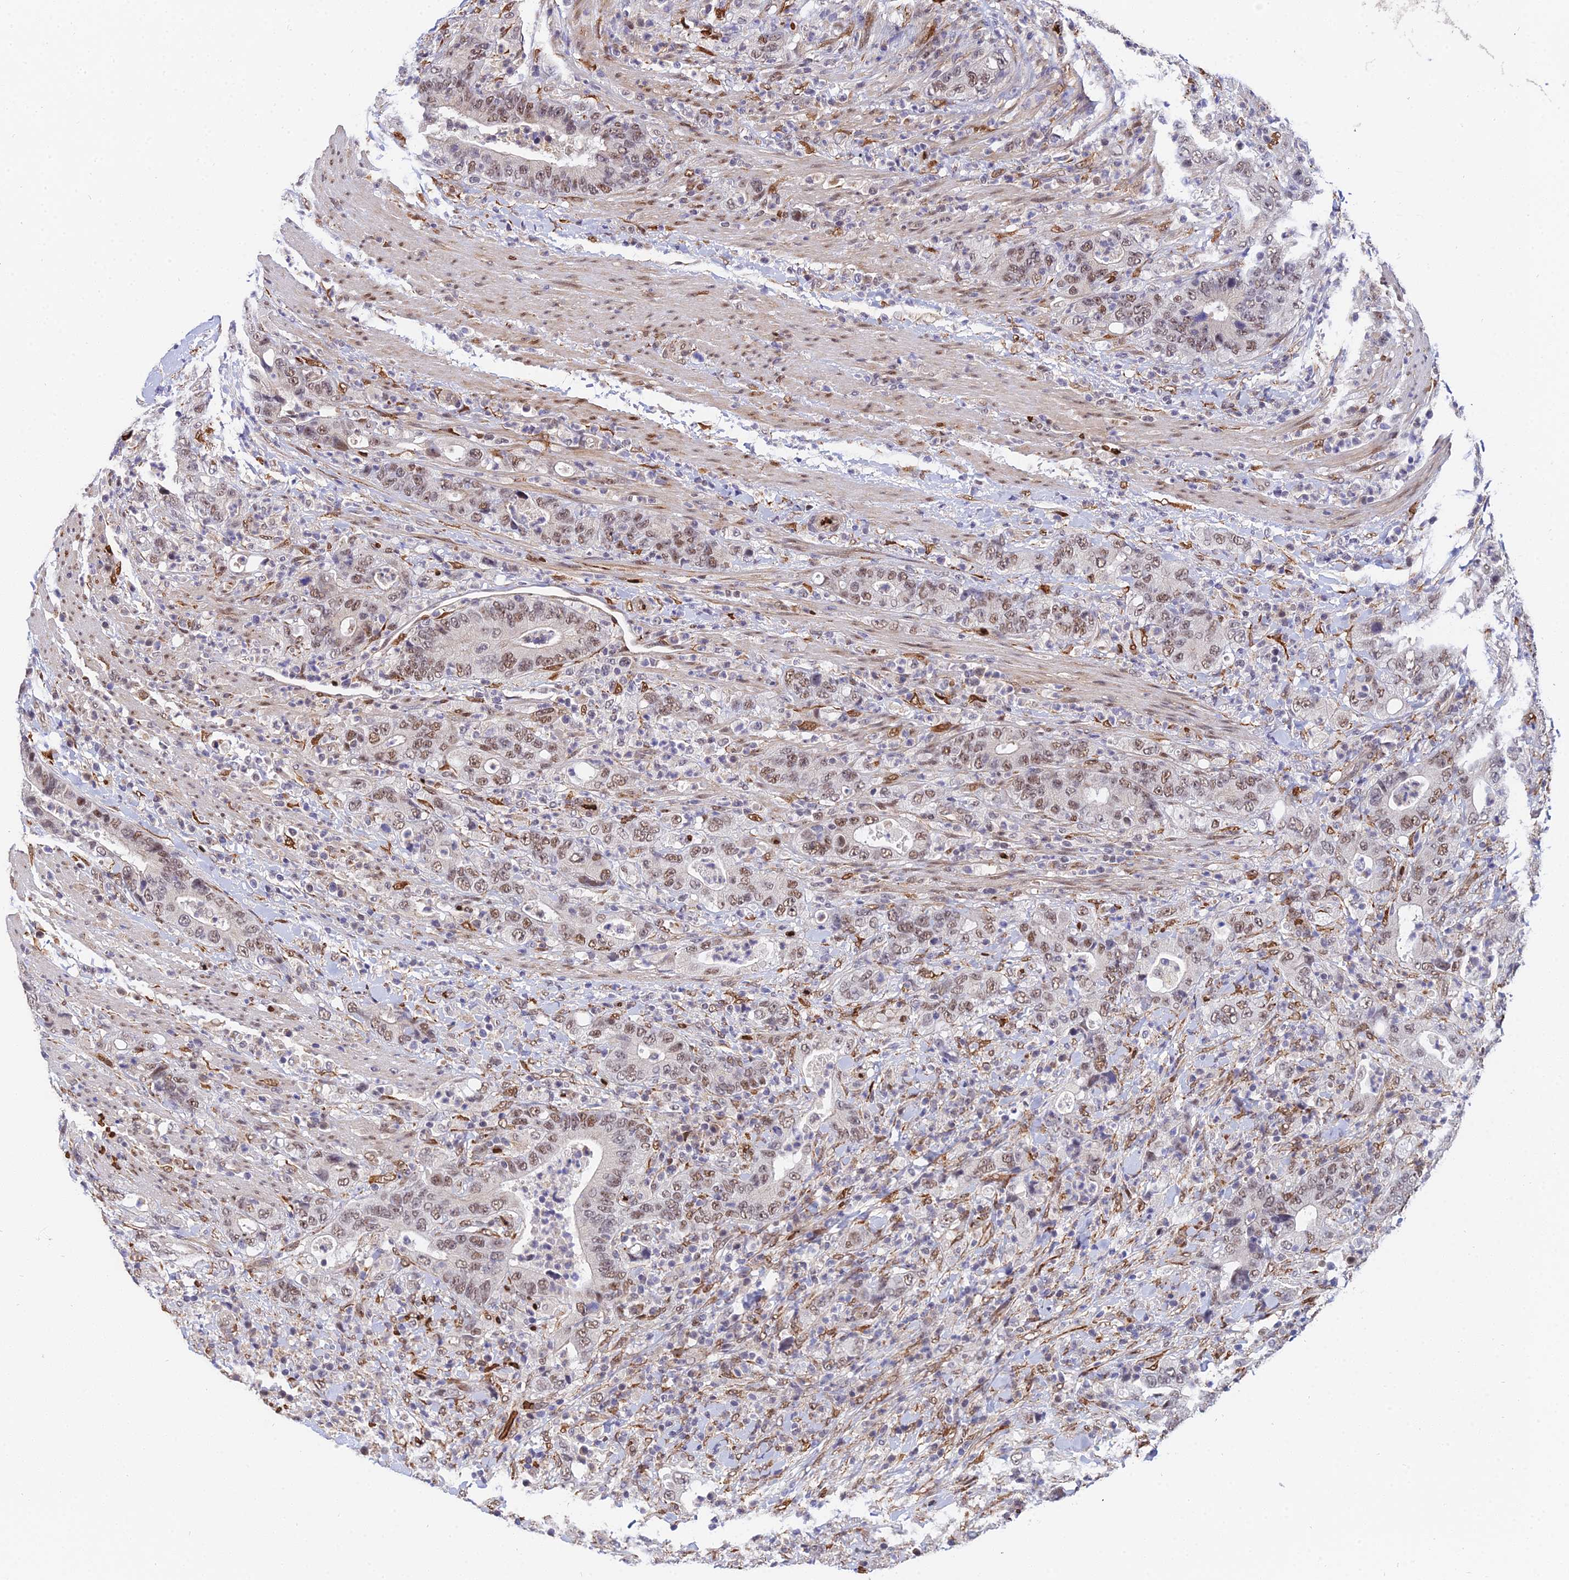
{"staining": {"intensity": "moderate", "quantity": ">75%", "location": "nuclear"}, "tissue": "colorectal cancer", "cell_type": "Tumor cells", "image_type": "cancer", "snomed": [{"axis": "morphology", "description": "Adenocarcinoma, NOS"}, {"axis": "topography", "description": "Colon"}], "caption": "Immunohistochemistry (DAB (3,3'-diaminobenzidine)) staining of colorectal adenocarcinoma shows moderate nuclear protein expression in approximately >75% of tumor cells.", "gene": "BCL9", "patient": {"sex": "female", "age": 75}}